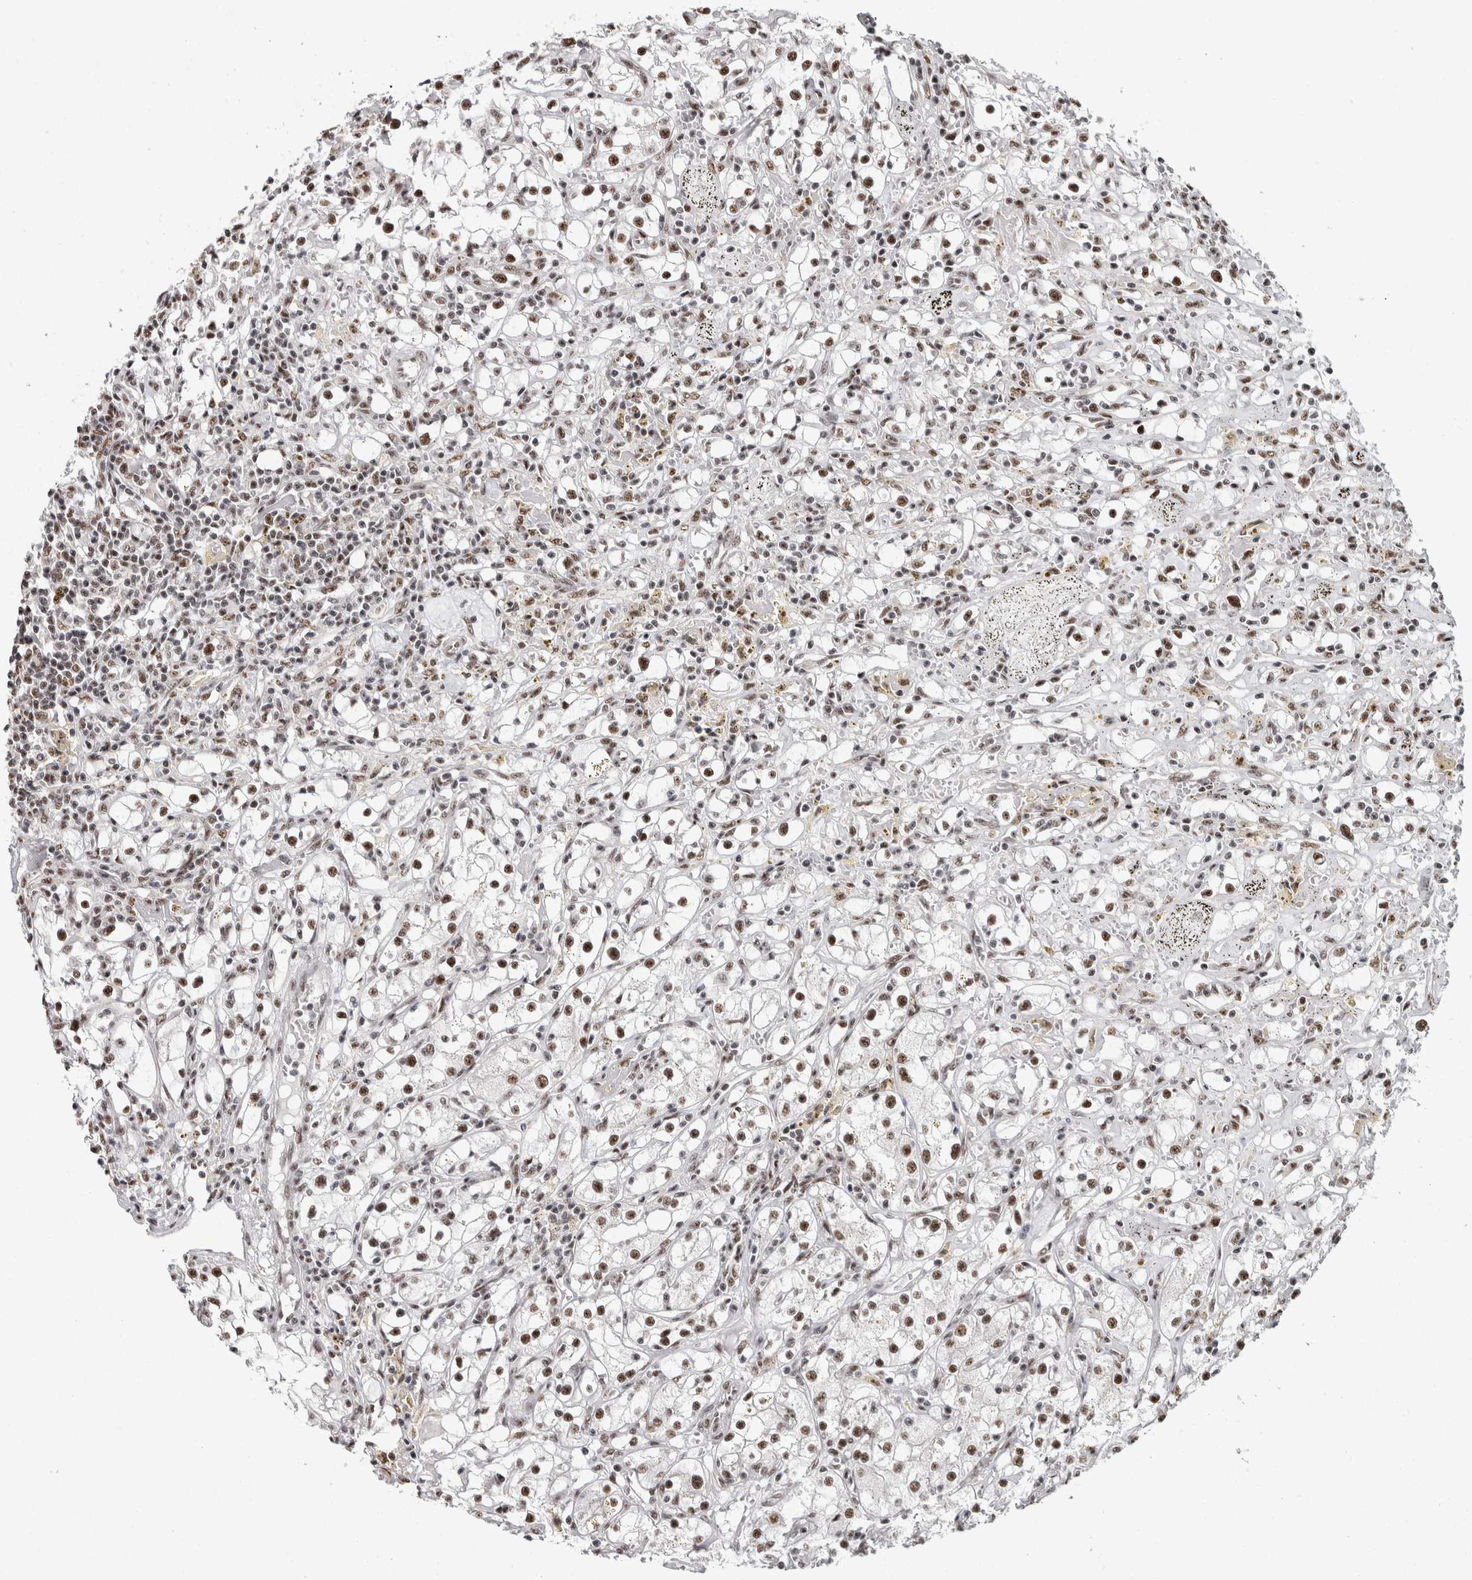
{"staining": {"intensity": "strong", "quantity": ">75%", "location": "nuclear"}, "tissue": "renal cancer", "cell_type": "Tumor cells", "image_type": "cancer", "snomed": [{"axis": "morphology", "description": "Adenocarcinoma, NOS"}, {"axis": "topography", "description": "Kidney"}], "caption": "Renal cancer tissue reveals strong nuclear positivity in approximately >75% of tumor cells, visualized by immunohistochemistry.", "gene": "MKNK1", "patient": {"sex": "male", "age": 56}}